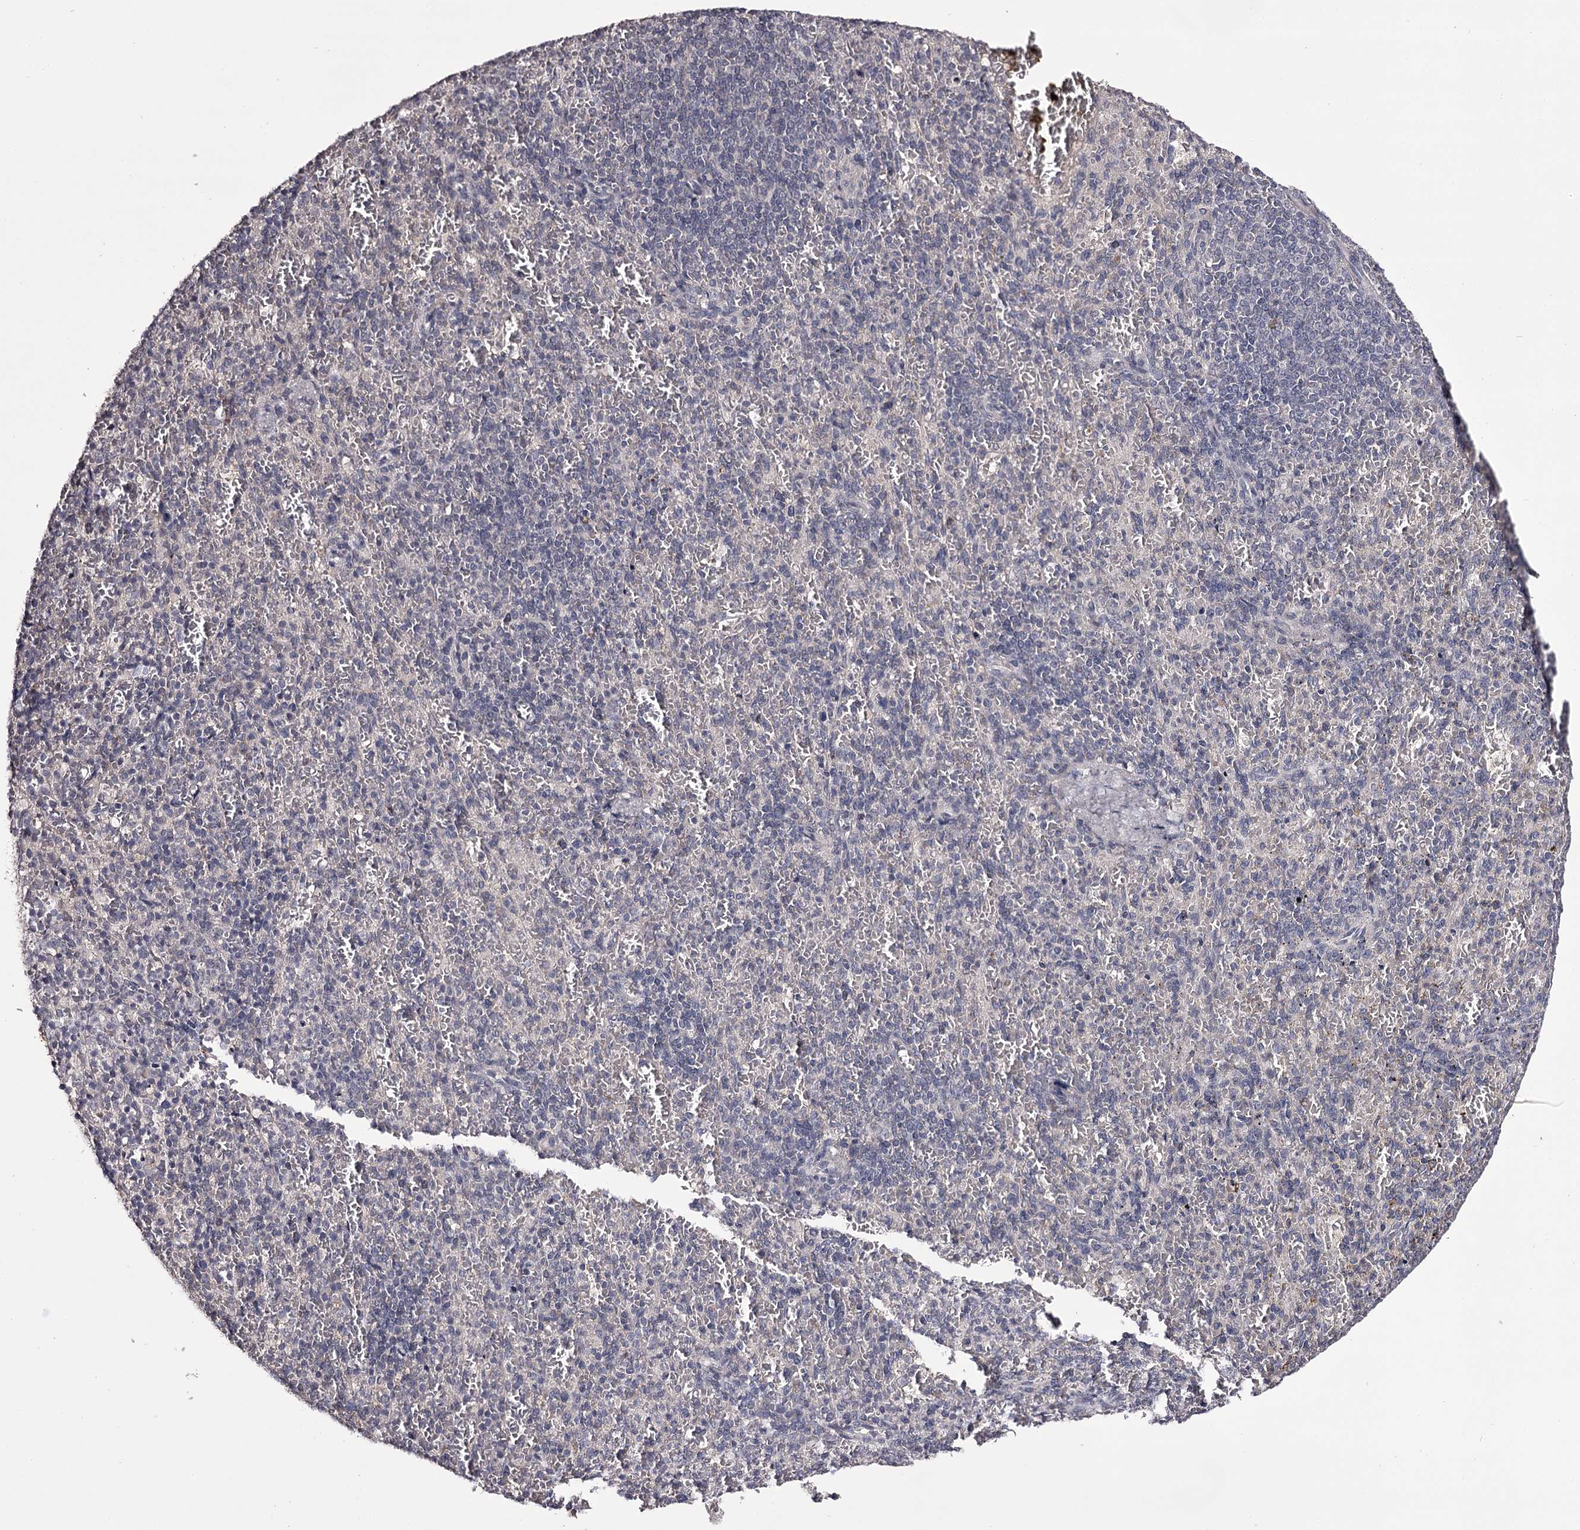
{"staining": {"intensity": "negative", "quantity": "none", "location": "none"}, "tissue": "spleen", "cell_type": "Cells in red pulp", "image_type": "normal", "snomed": [{"axis": "morphology", "description": "Normal tissue, NOS"}, {"axis": "topography", "description": "Spleen"}], "caption": "Immunohistochemical staining of unremarkable spleen reveals no significant expression in cells in red pulp.", "gene": "PRM2", "patient": {"sex": "female", "age": 74}}